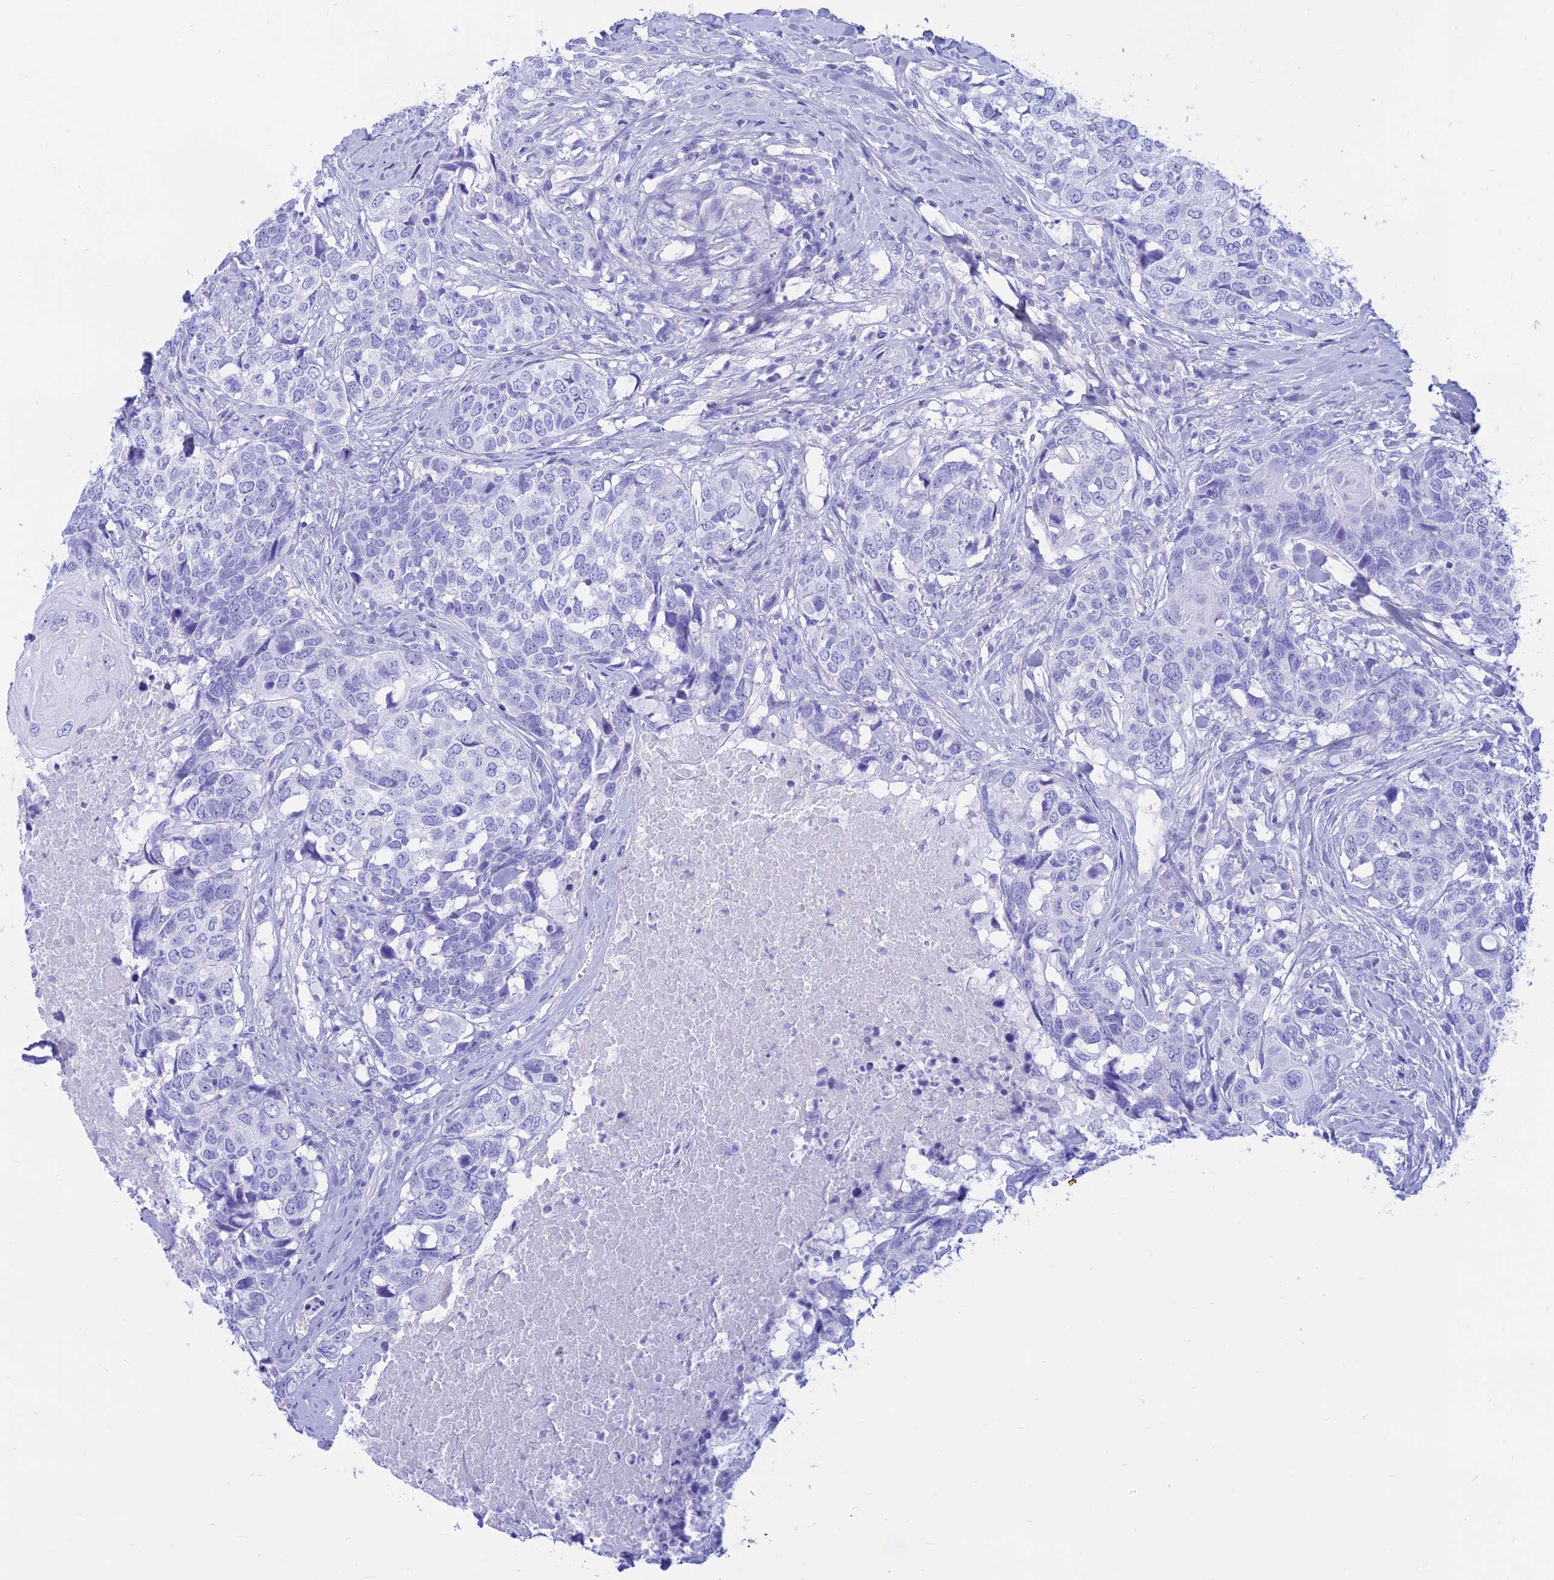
{"staining": {"intensity": "negative", "quantity": "none", "location": "none"}, "tissue": "head and neck cancer", "cell_type": "Tumor cells", "image_type": "cancer", "snomed": [{"axis": "morphology", "description": "Squamous cell carcinoma, NOS"}, {"axis": "topography", "description": "Head-Neck"}], "caption": "Micrograph shows no significant protein expression in tumor cells of head and neck cancer (squamous cell carcinoma).", "gene": "PRNP", "patient": {"sex": "male", "age": 66}}